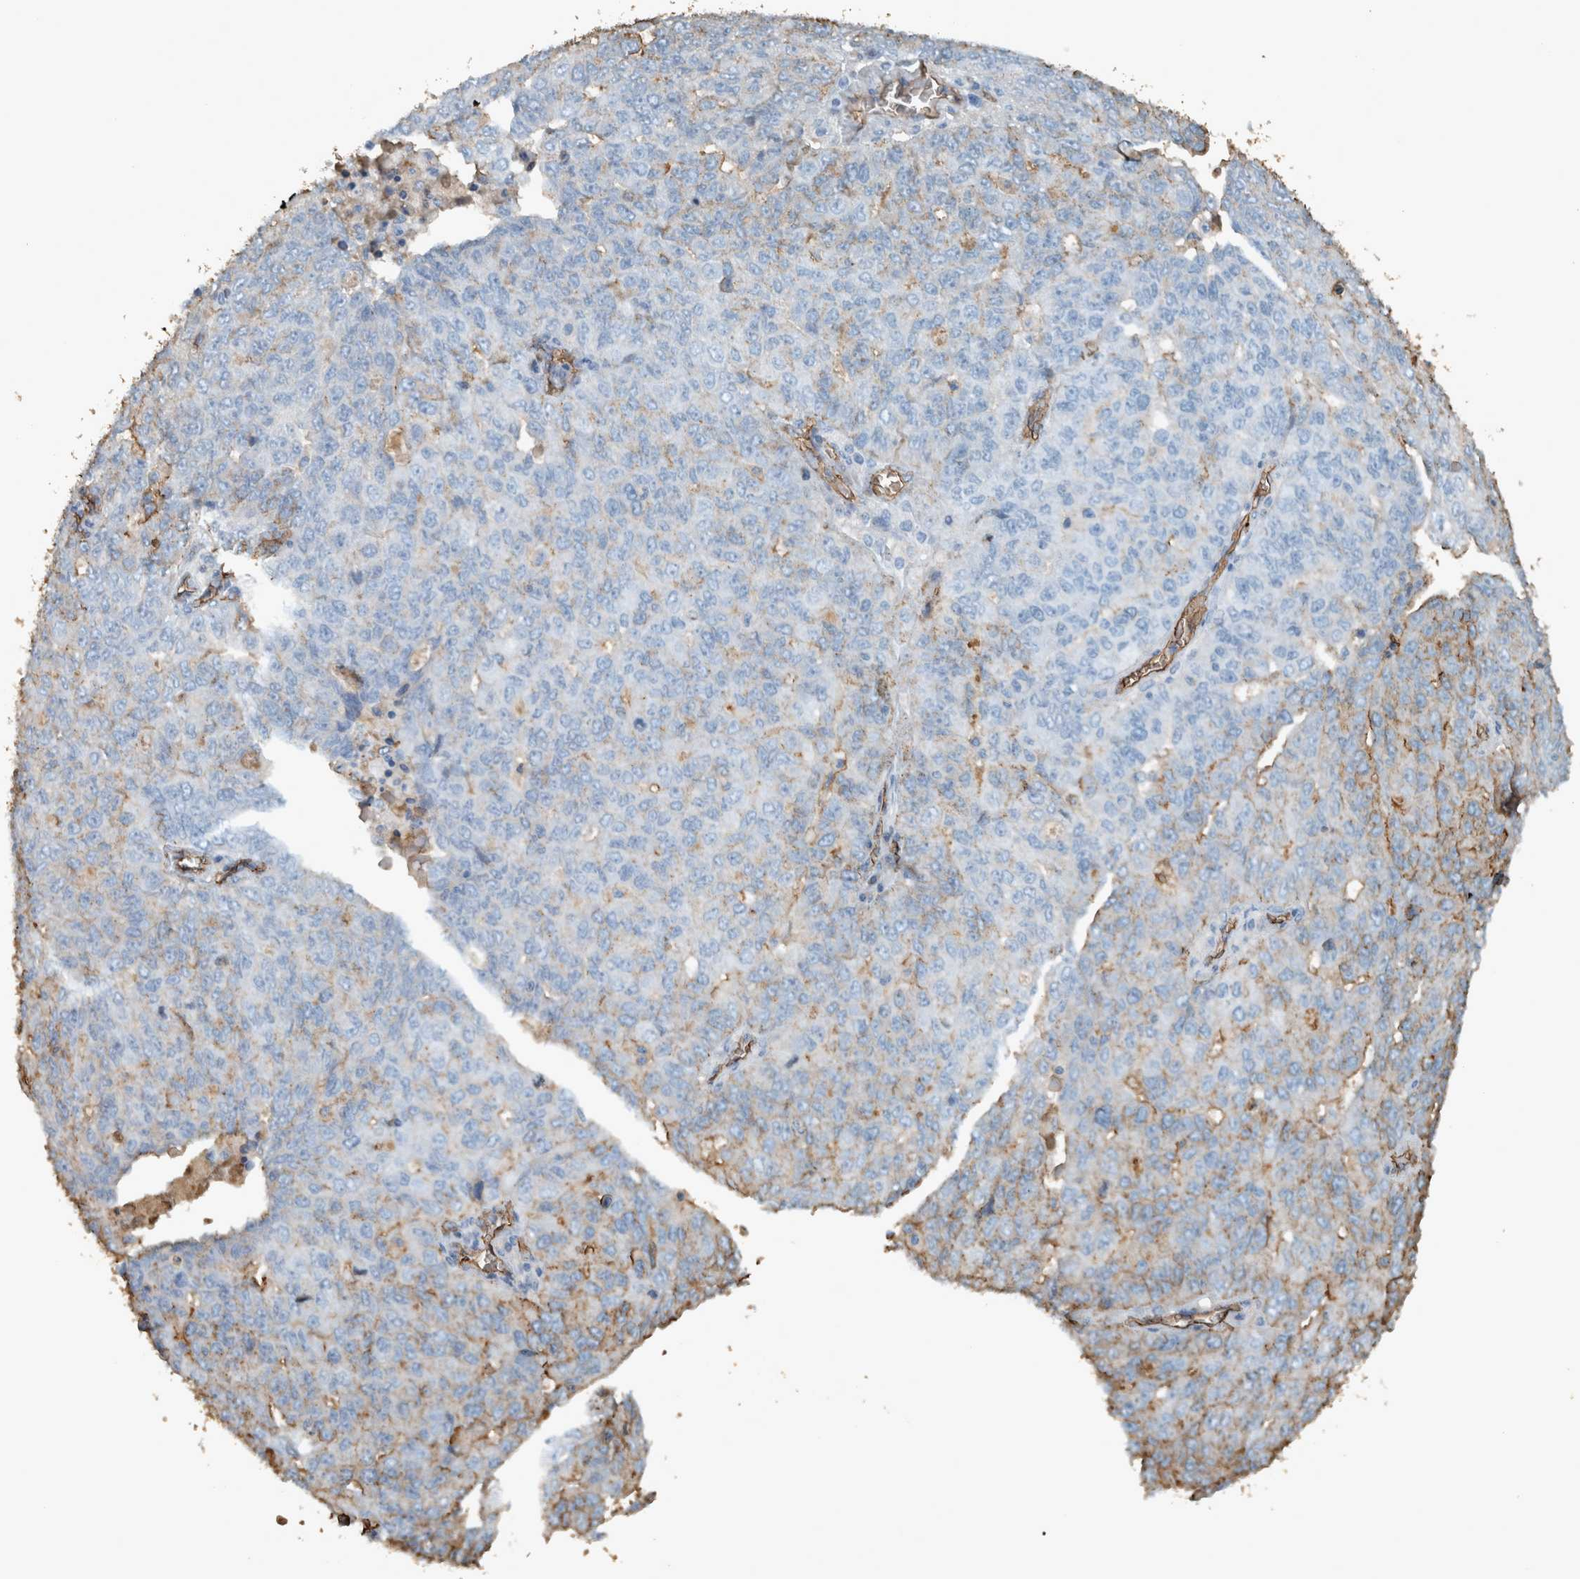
{"staining": {"intensity": "weak", "quantity": "<25%", "location": "cytoplasmic/membranous"}, "tissue": "ovarian cancer", "cell_type": "Tumor cells", "image_type": "cancer", "snomed": [{"axis": "morphology", "description": "Carcinoma, endometroid"}, {"axis": "topography", "description": "Ovary"}], "caption": "This is an immunohistochemistry (IHC) image of ovarian cancer. There is no expression in tumor cells.", "gene": "LBP", "patient": {"sex": "female", "age": 62}}